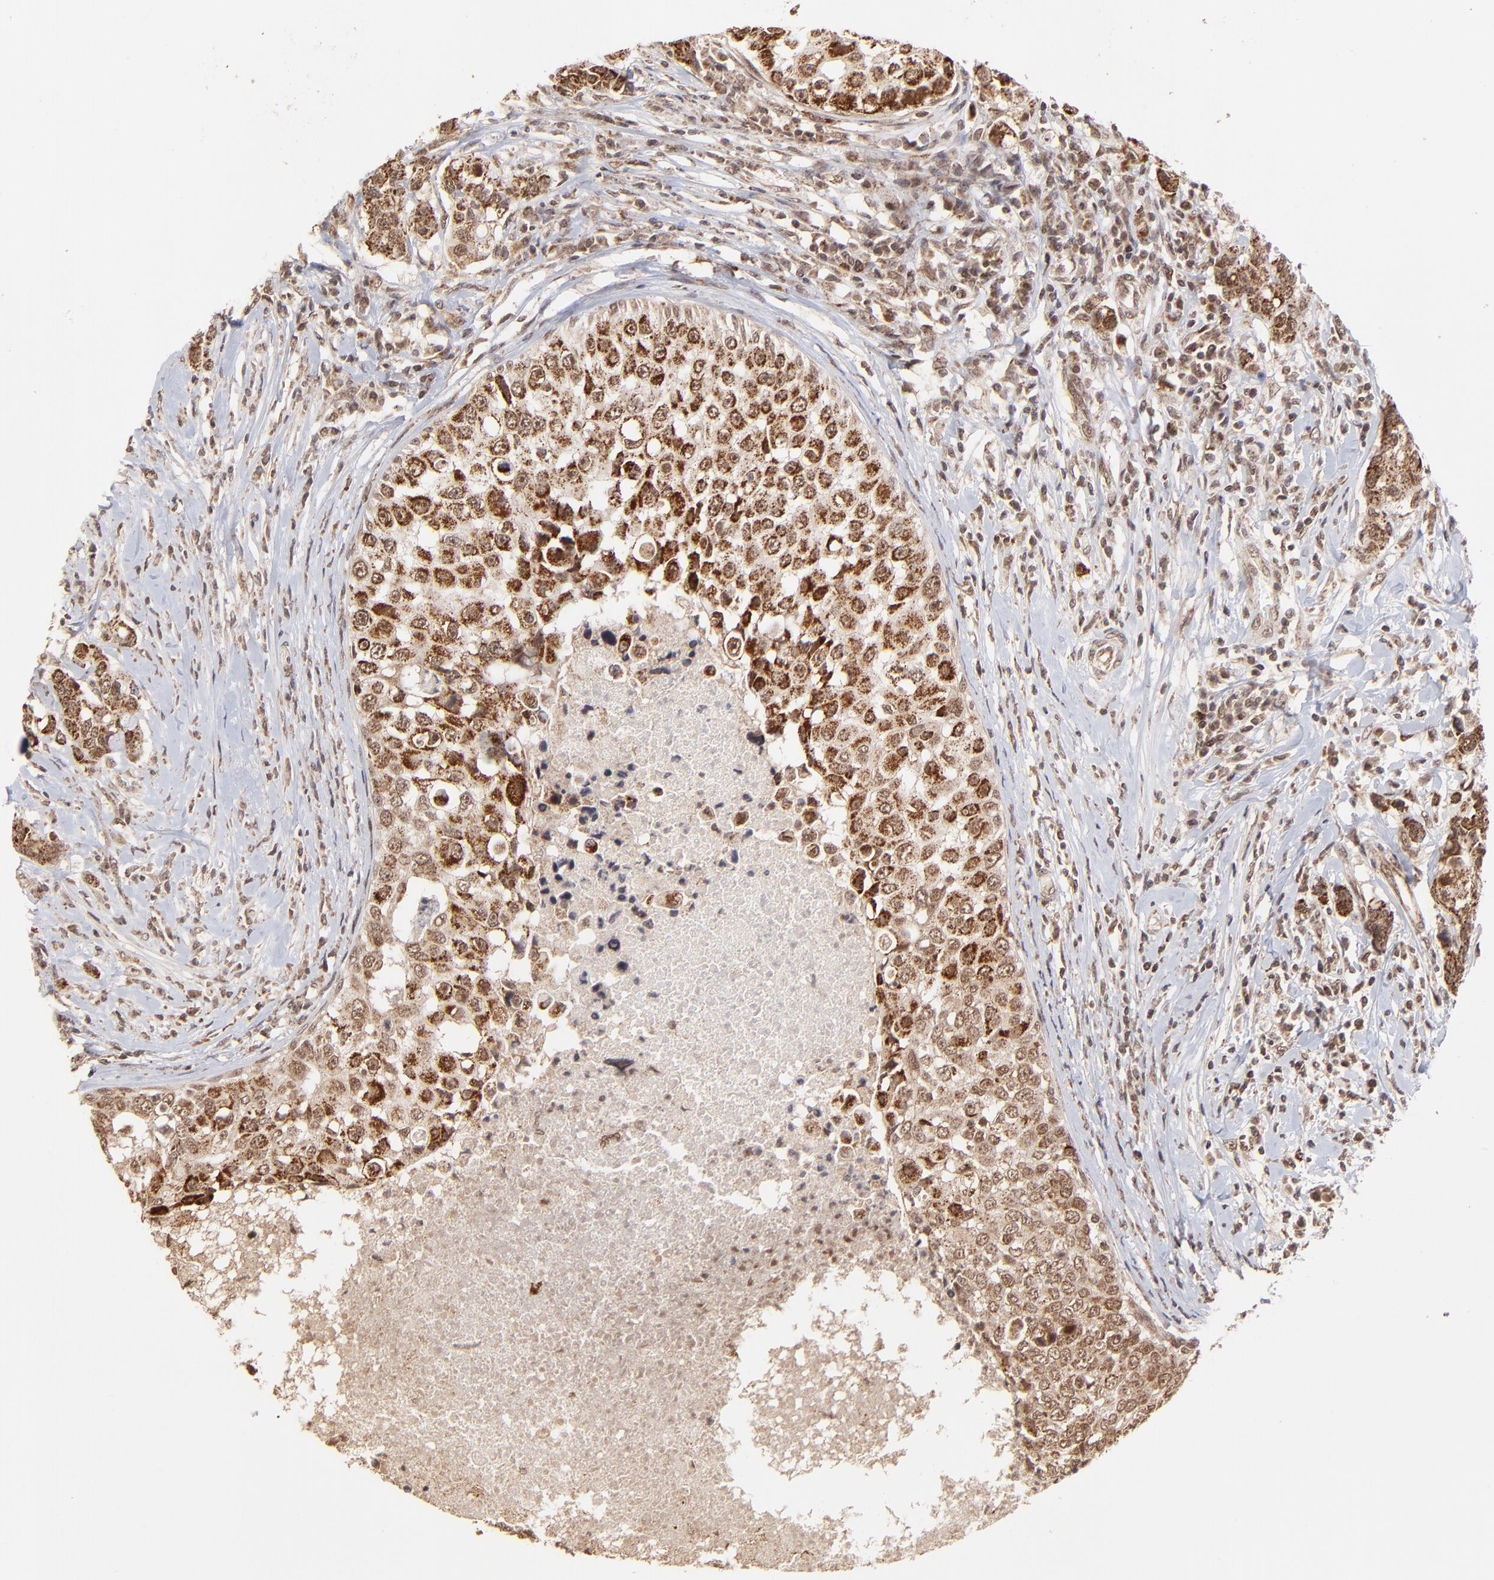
{"staining": {"intensity": "strong", "quantity": ">75%", "location": "cytoplasmic/membranous"}, "tissue": "breast cancer", "cell_type": "Tumor cells", "image_type": "cancer", "snomed": [{"axis": "morphology", "description": "Duct carcinoma"}, {"axis": "topography", "description": "Breast"}], "caption": "The micrograph displays immunohistochemical staining of breast cancer. There is strong cytoplasmic/membranous expression is appreciated in about >75% of tumor cells.", "gene": "MED15", "patient": {"sex": "female", "age": 27}}